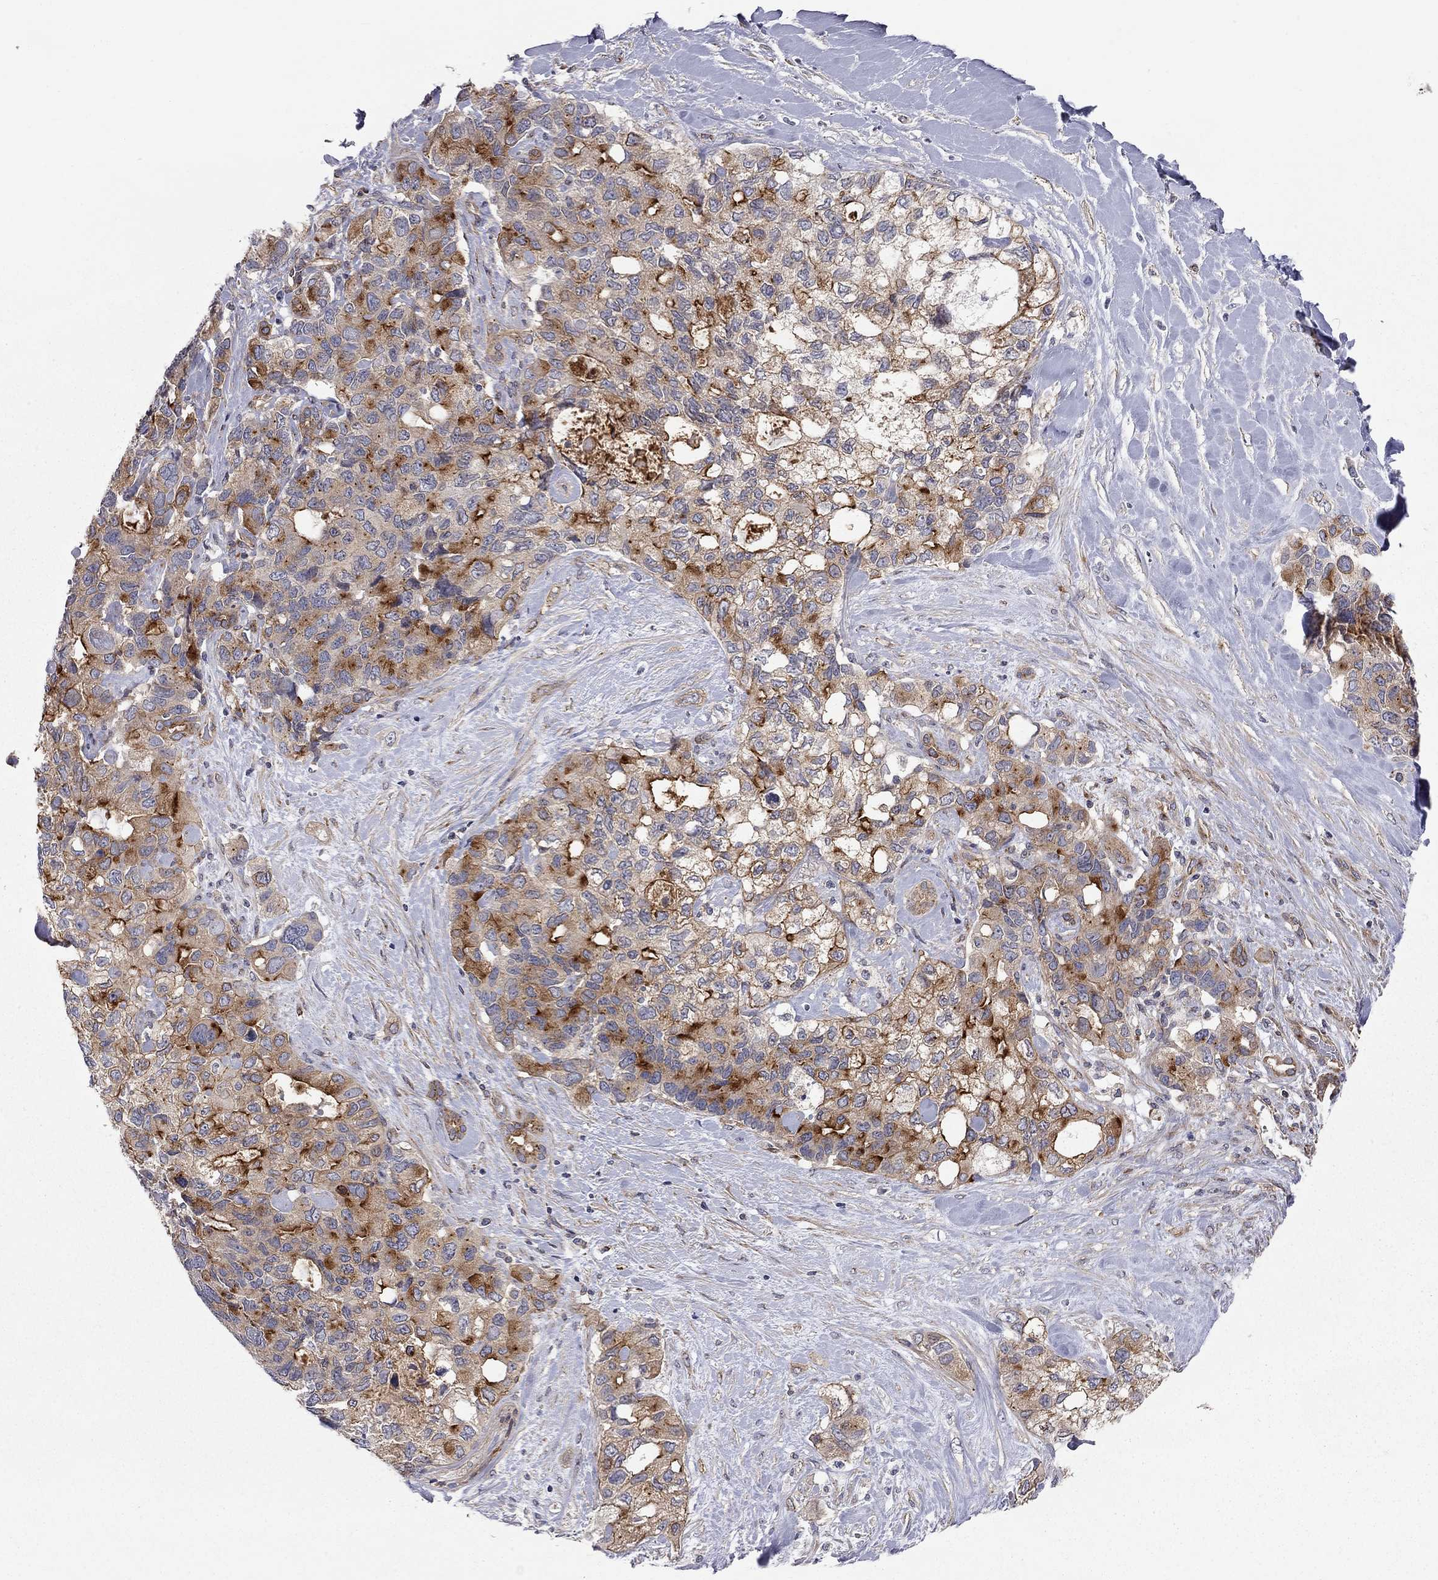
{"staining": {"intensity": "strong", "quantity": "<25%", "location": "cytoplasmic/membranous"}, "tissue": "pancreatic cancer", "cell_type": "Tumor cells", "image_type": "cancer", "snomed": [{"axis": "morphology", "description": "Adenocarcinoma, NOS"}, {"axis": "topography", "description": "Pancreas"}], "caption": "IHC of pancreatic cancer (adenocarcinoma) demonstrates medium levels of strong cytoplasmic/membranous staining in approximately <25% of tumor cells.", "gene": "RASEF", "patient": {"sex": "female", "age": 56}}